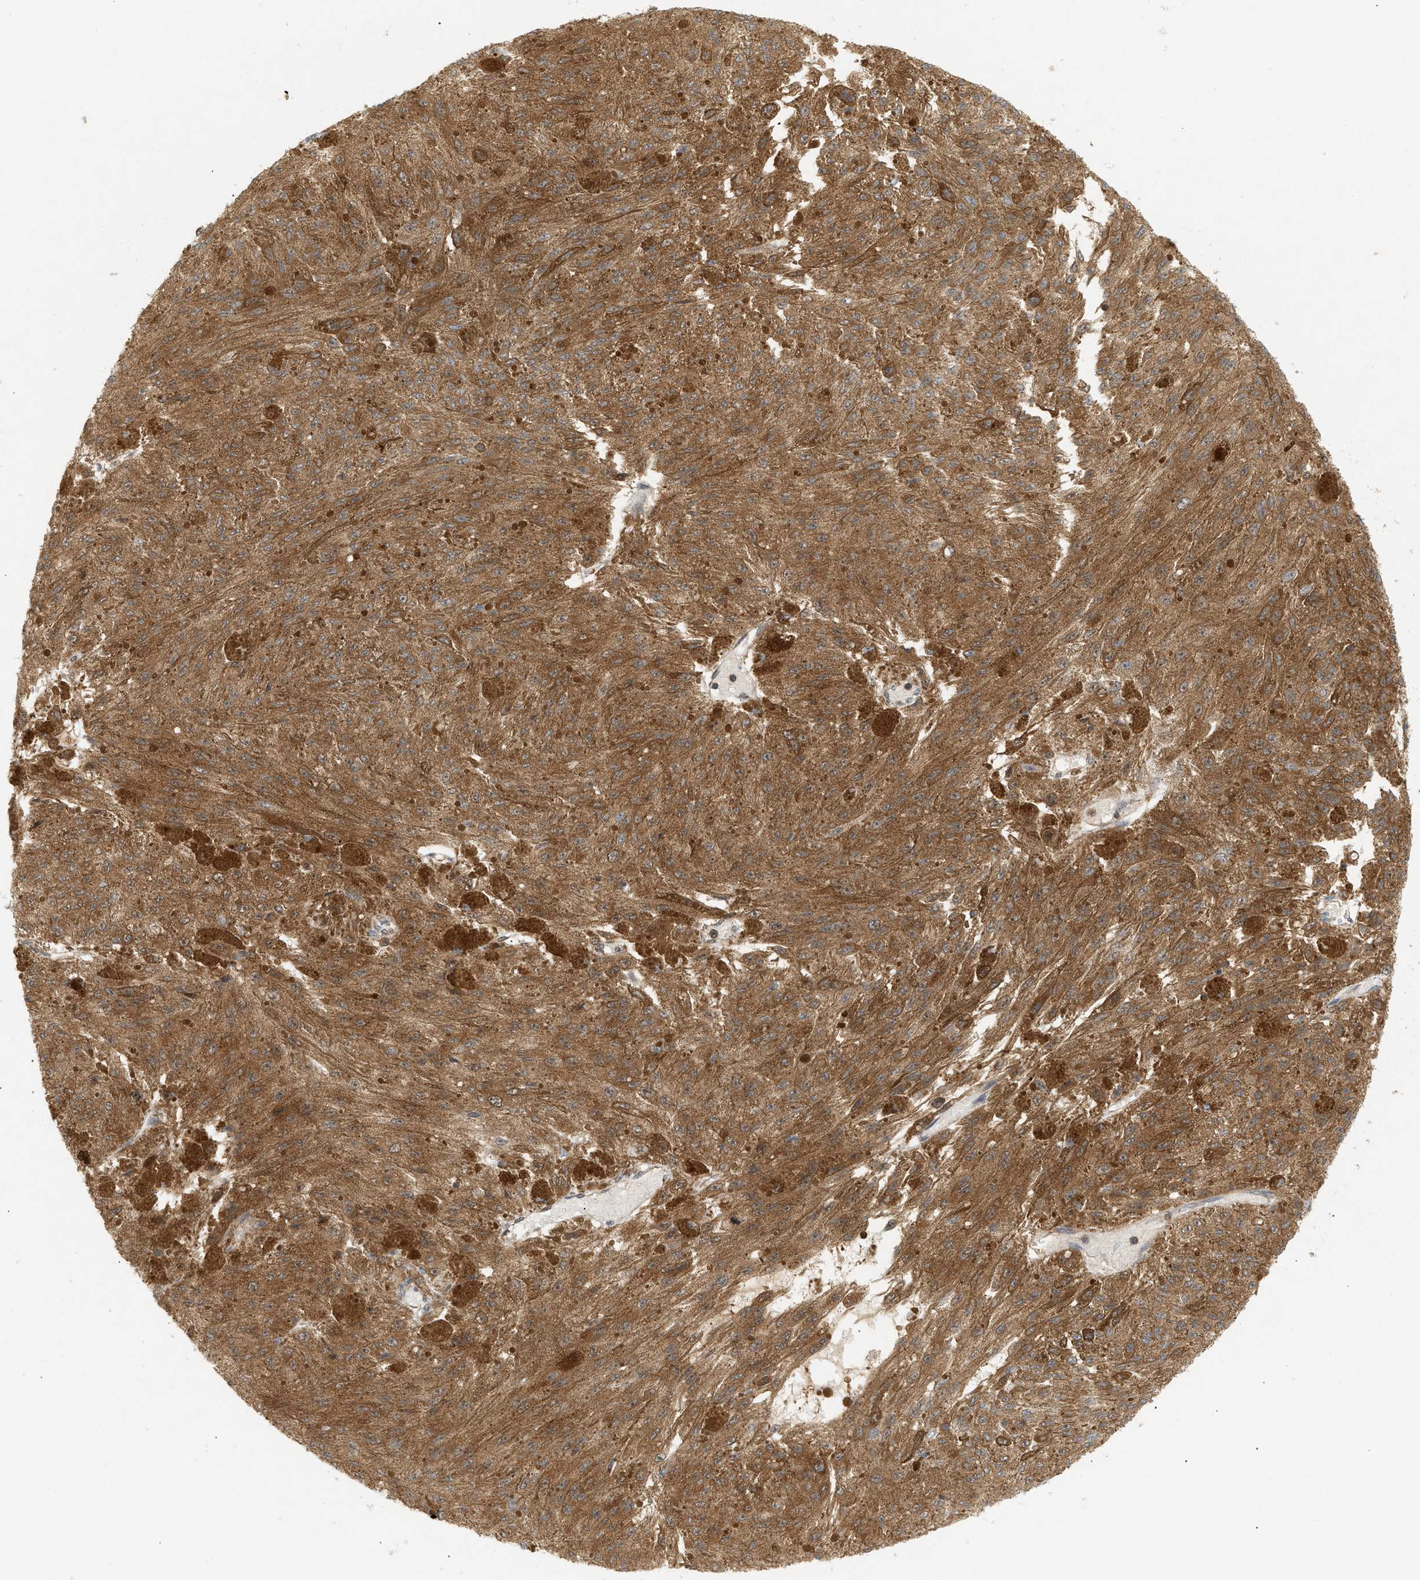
{"staining": {"intensity": "moderate", "quantity": ">75%", "location": "cytoplasmic/membranous"}, "tissue": "melanoma", "cell_type": "Tumor cells", "image_type": "cancer", "snomed": [{"axis": "morphology", "description": "Malignant melanoma, NOS"}, {"axis": "topography", "description": "Other"}], "caption": "Brown immunohistochemical staining in melanoma displays moderate cytoplasmic/membranous staining in about >75% of tumor cells. (DAB IHC, brown staining for protein, blue staining for nuclei).", "gene": "SHC1", "patient": {"sex": "male", "age": 79}}